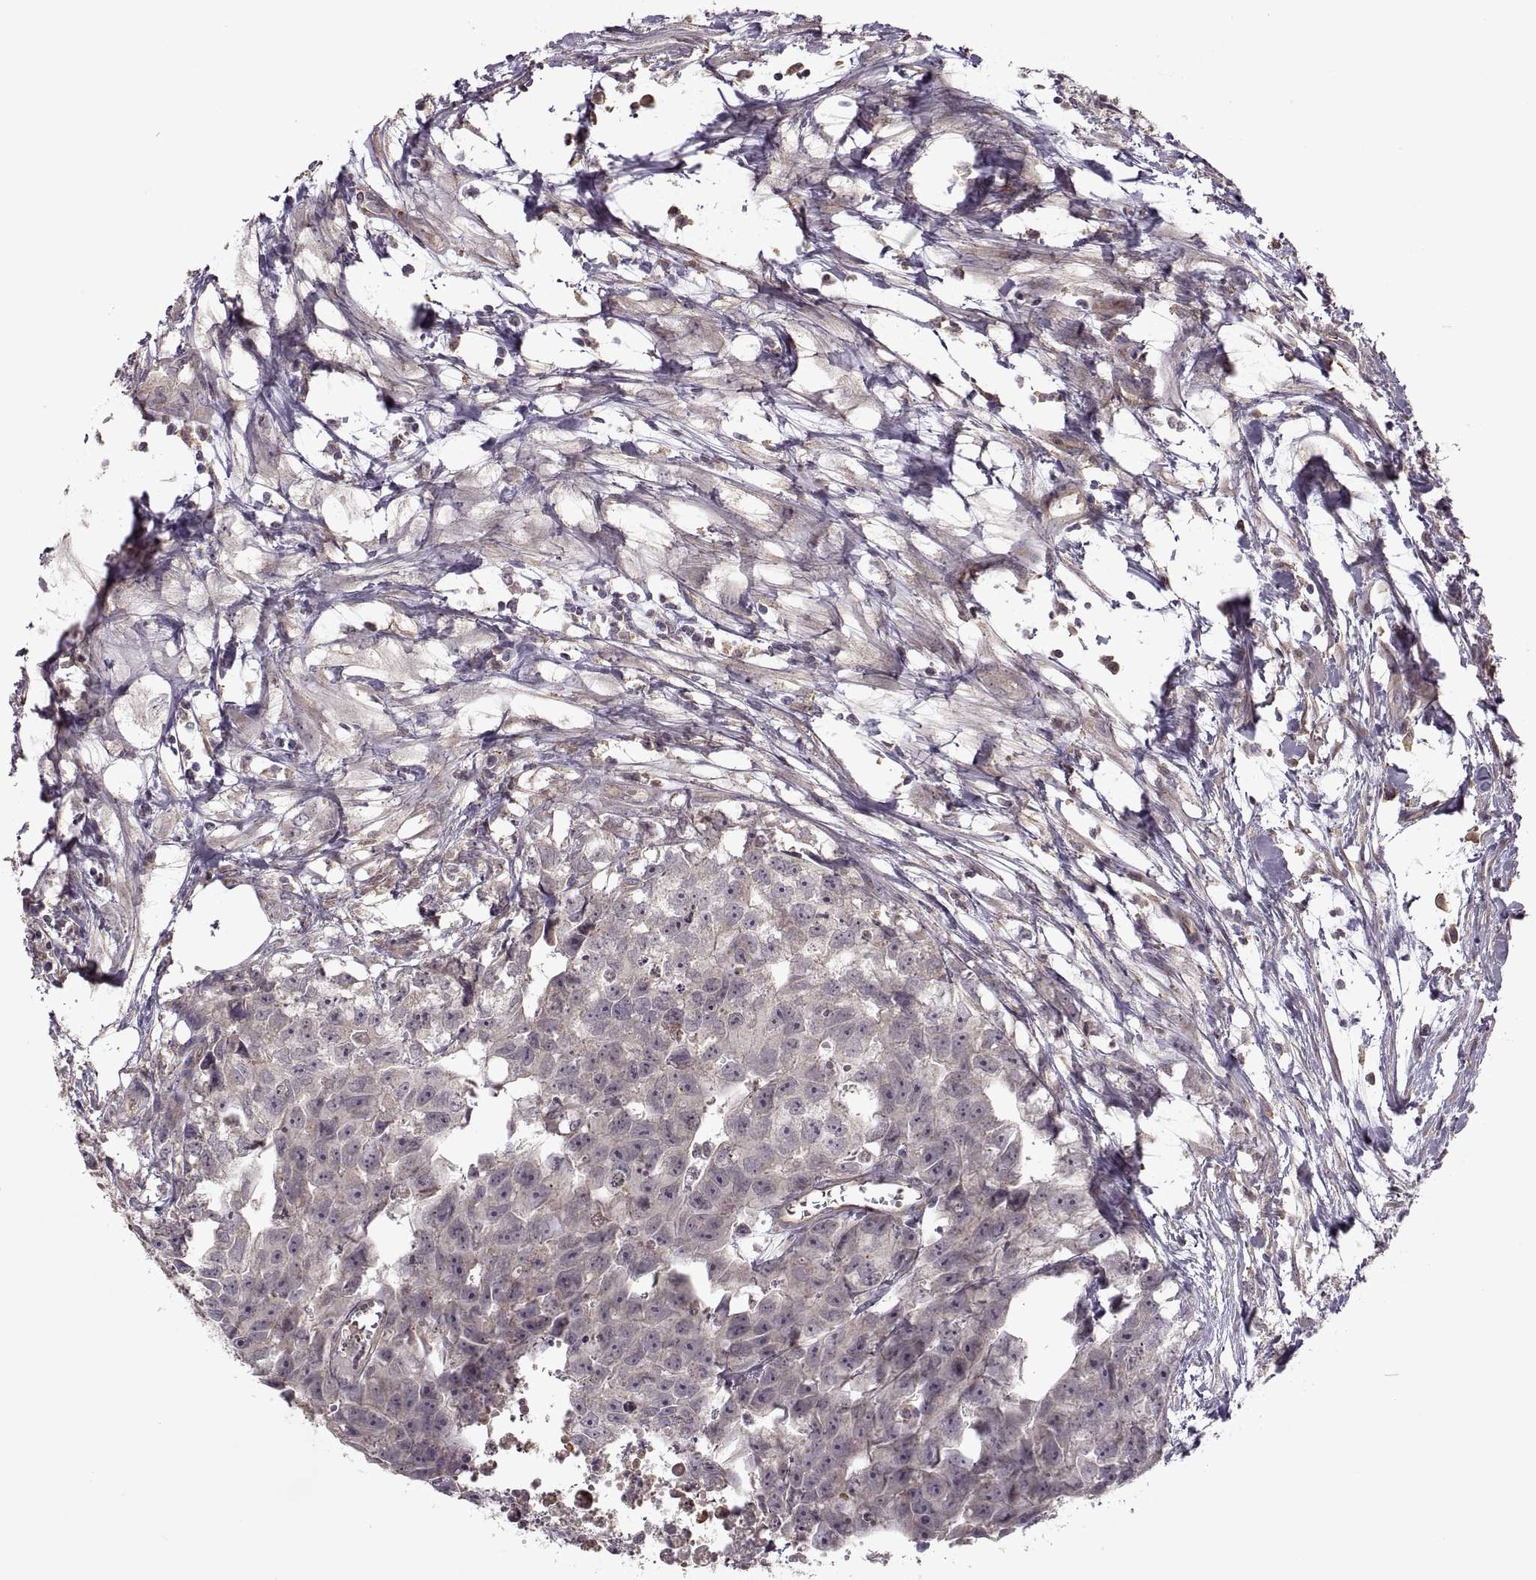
{"staining": {"intensity": "negative", "quantity": "none", "location": "none"}, "tissue": "testis cancer", "cell_type": "Tumor cells", "image_type": "cancer", "snomed": [{"axis": "morphology", "description": "Carcinoma, Embryonal, NOS"}, {"axis": "morphology", "description": "Teratoma, malignant, NOS"}, {"axis": "topography", "description": "Testis"}], "caption": "Tumor cells show no significant staining in testis cancer.", "gene": "PIERCE1", "patient": {"sex": "male", "age": 44}}